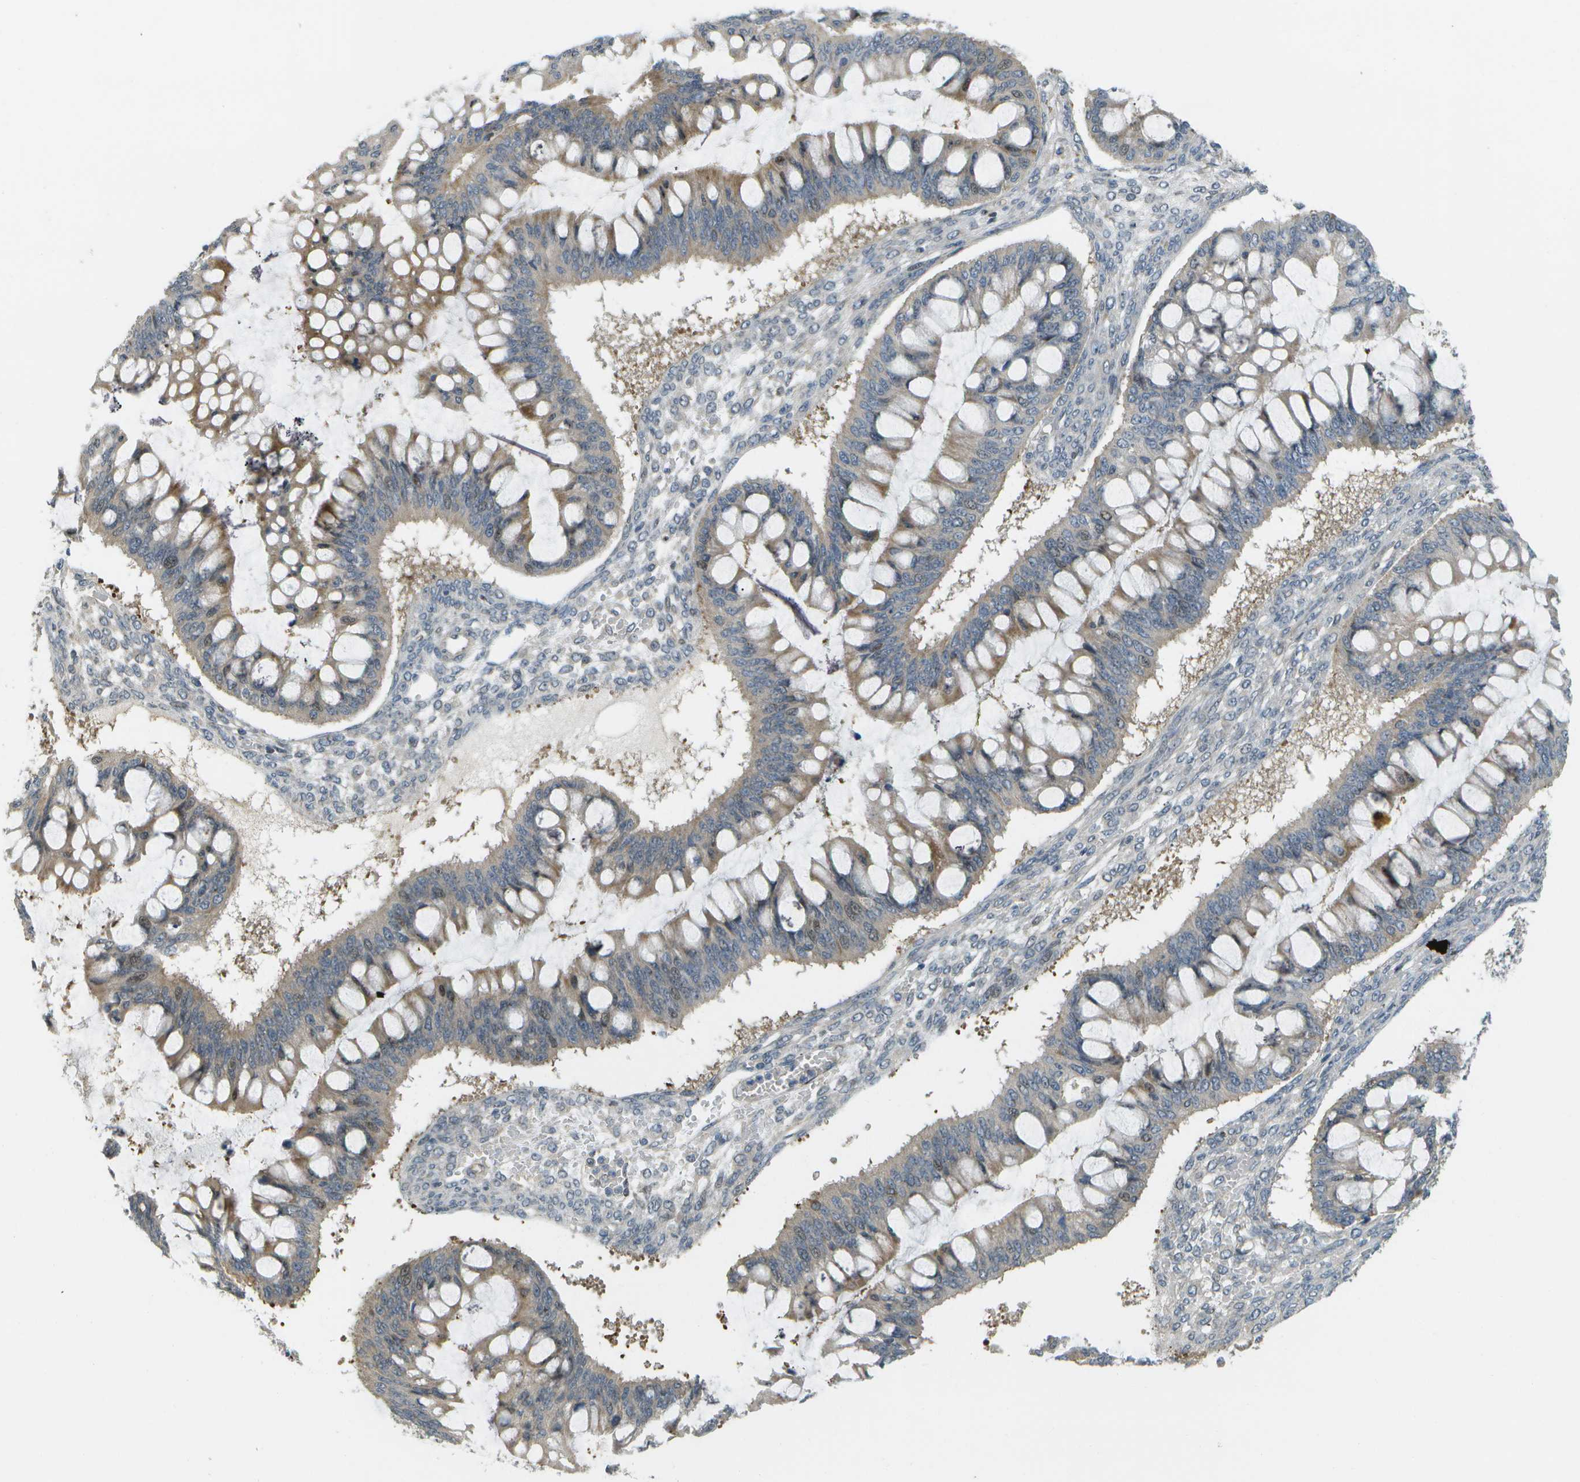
{"staining": {"intensity": "weak", "quantity": ">75%", "location": "cytoplasmic/membranous"}, "tissue": "ovarian cancer", "cell_type": "Tumor cells", "image_type": "cancer", "snomed": [{"axis": "morphology", "description": "Cystadenocarcinoma, mucinous, NOS"}, {"axis": "topography", "description": "Ovary"}], "caption": "An image of human mucinous cystadenocarcinoma (ovarian) stained for a protein demonstrates weak cytoplasmic/membranous brown staining in tumor cells. Immunohistochemistry (ihc) stains the protein in brown and the nuclei are stained blue.", "gene": "WNK2", "patient": {"sex": "female", "age": 73}}